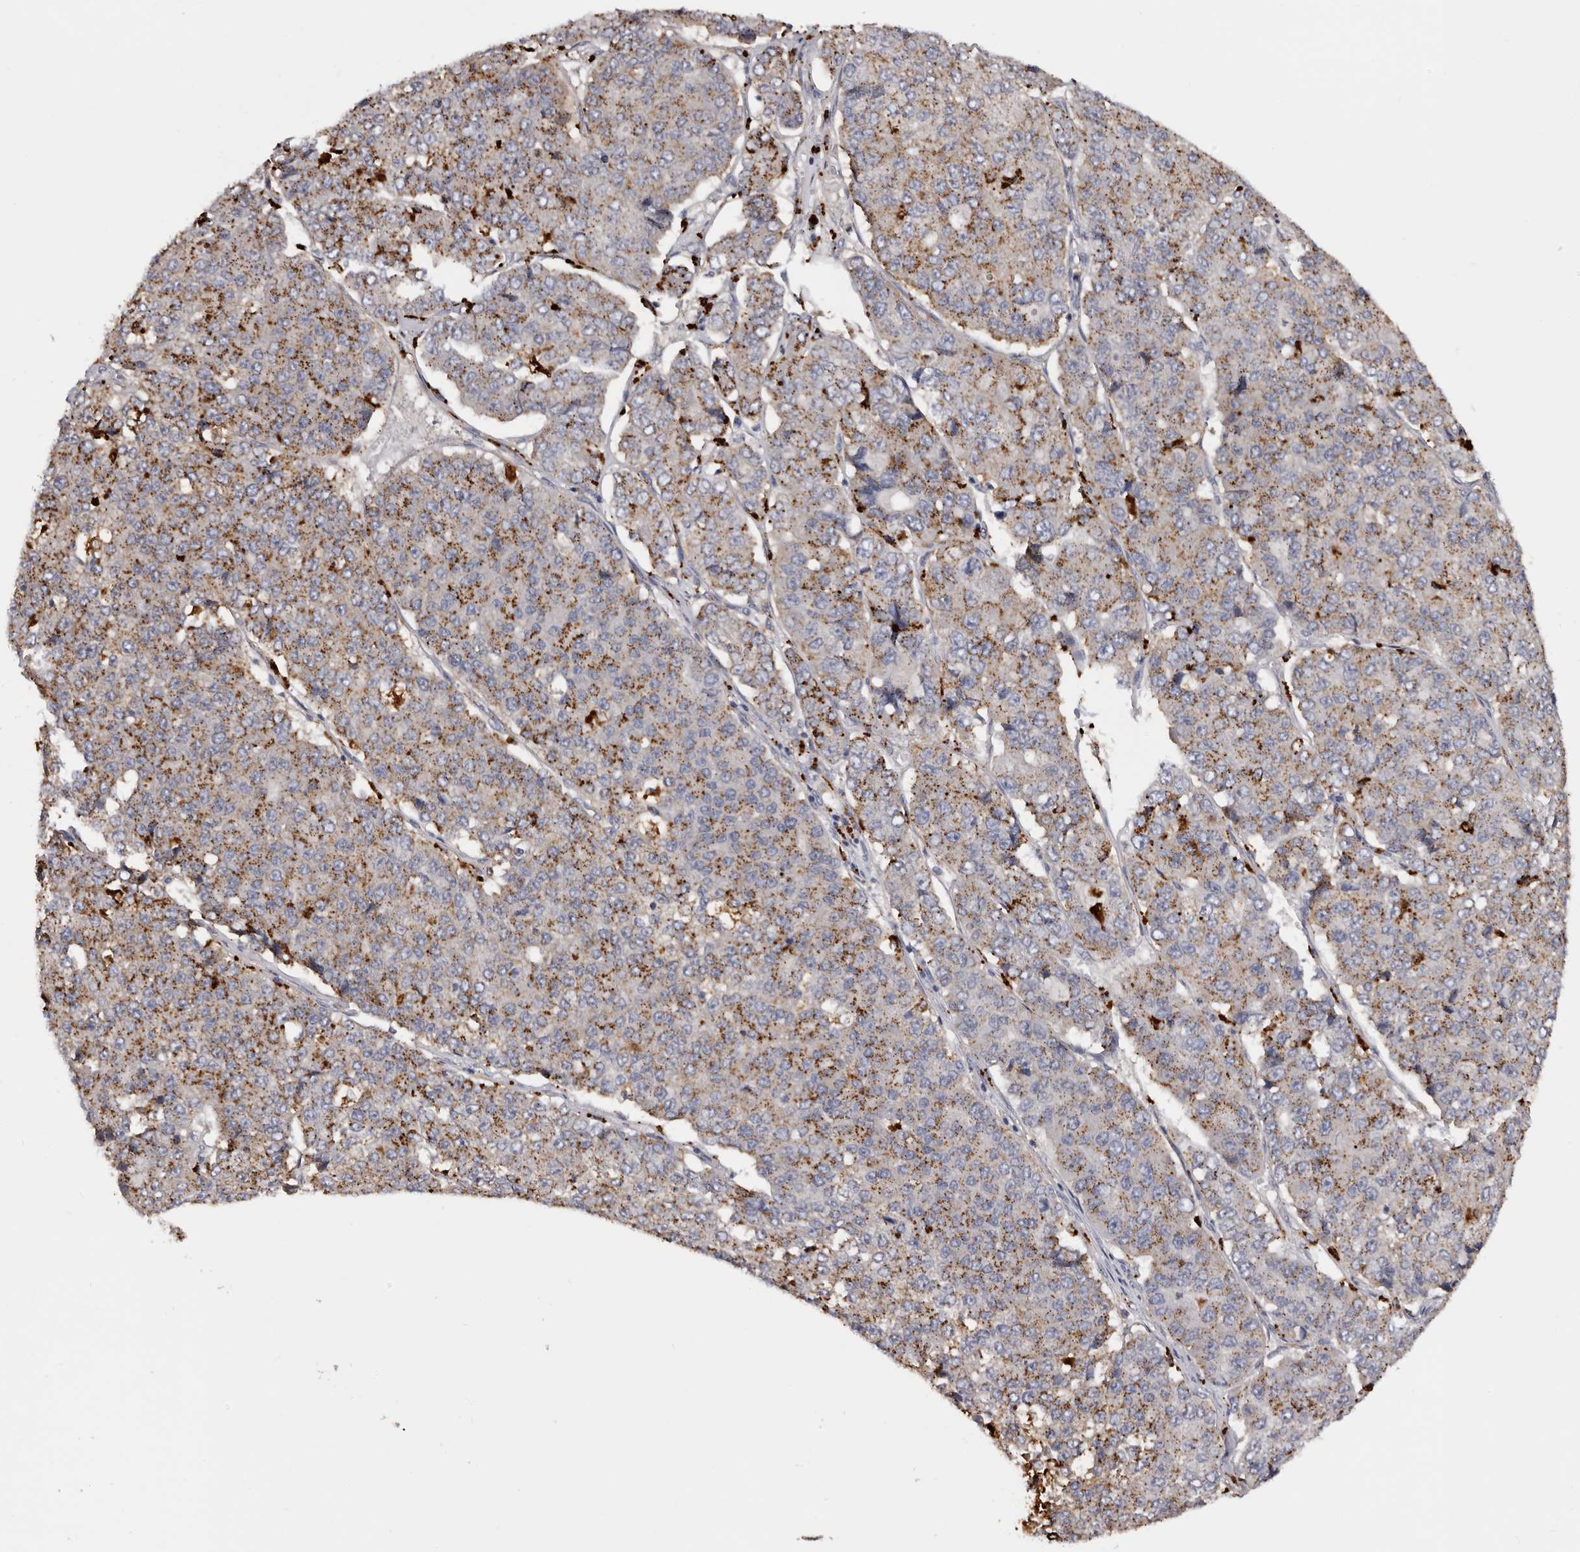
{"staining": {"intensity": "moderate", "quantity": ">75%", "location": "cytoplasmic/membranous"}, "tissue": "pancreatic cancer", "cell_type": "Tumor cells", "image_type": "cancer", "snomed": [{"axis": "morphology", "description": "Adenocarcinoma, NOS"}, {"axis": "topography", "description": "Pancreas"}], "caption": "Immunohistochemical staining of human pancreatic cancer shows medium levels of moderate cytoplasmic/membranous positivity in approximately >75% of tumor cells. (brown staining indicates protein expression, while blue staining denotes nuclei).", "gene": "DAP", "patient": {"sex": "male", "age": 50}}